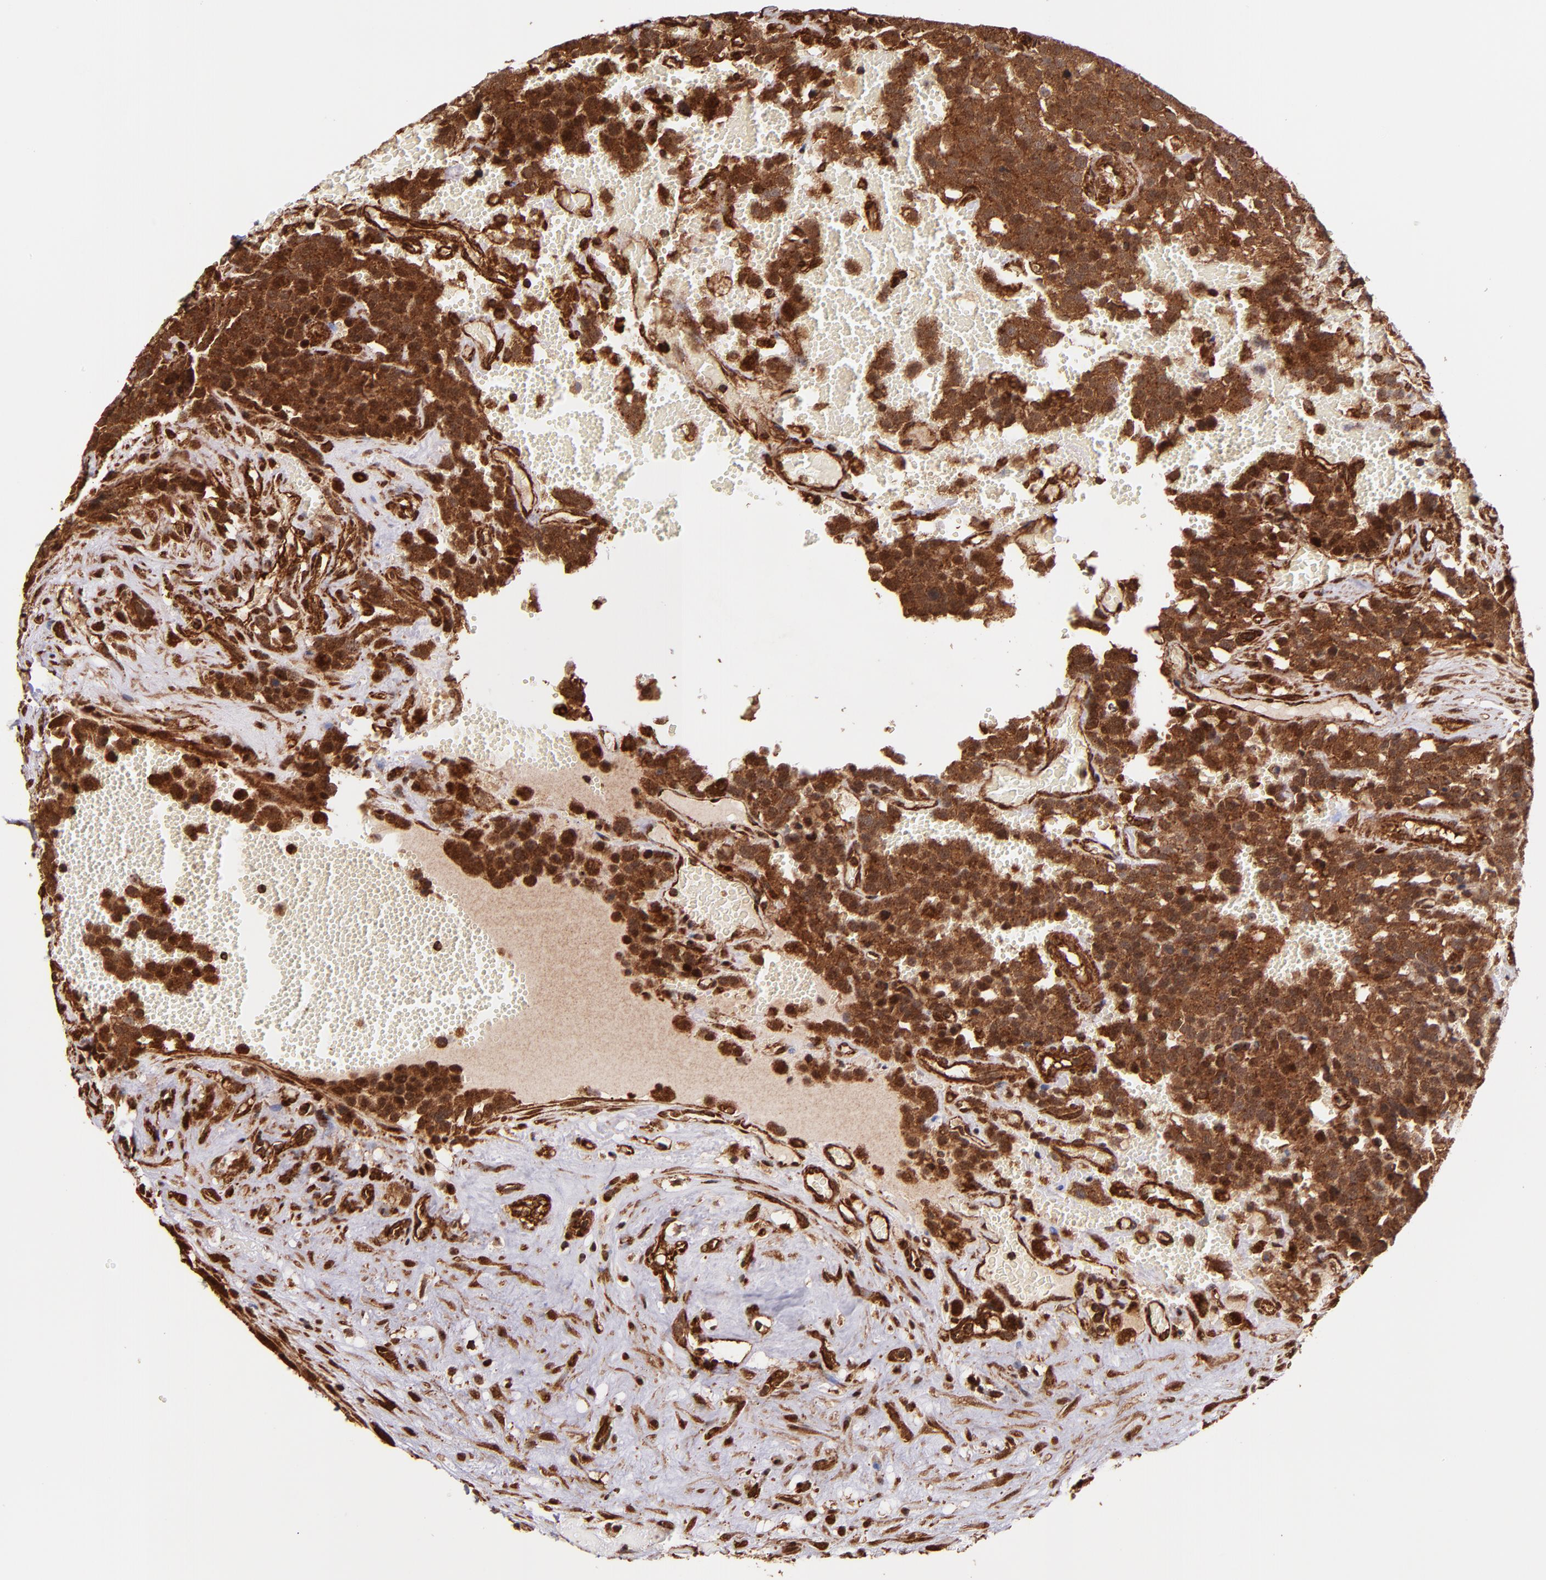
{"staining": {"intensity": "strong", "quantity": ">75%", "location": "cytoplasmic/membranous,nuclear"}, "tissue": "testis cancer", "cell_type": "Tumor cells", "image_type": "cancer", "snomed": [{"axis": "morphology", "description": "Seminoma, NOS"}, {"axis": "topography", "description": "Testis"}], "caption": "The histopathology image shows immunohistochemical staining of seminoma (testis). There is strong cytoplasmic/membranous and nuclear expression is present in approximately >75% of tumor cells. (brown staining indicates protein expression, while blue staining denotes nuclei).", "gene": "STX8", "patient": {"sex": "male", "age": 71}}